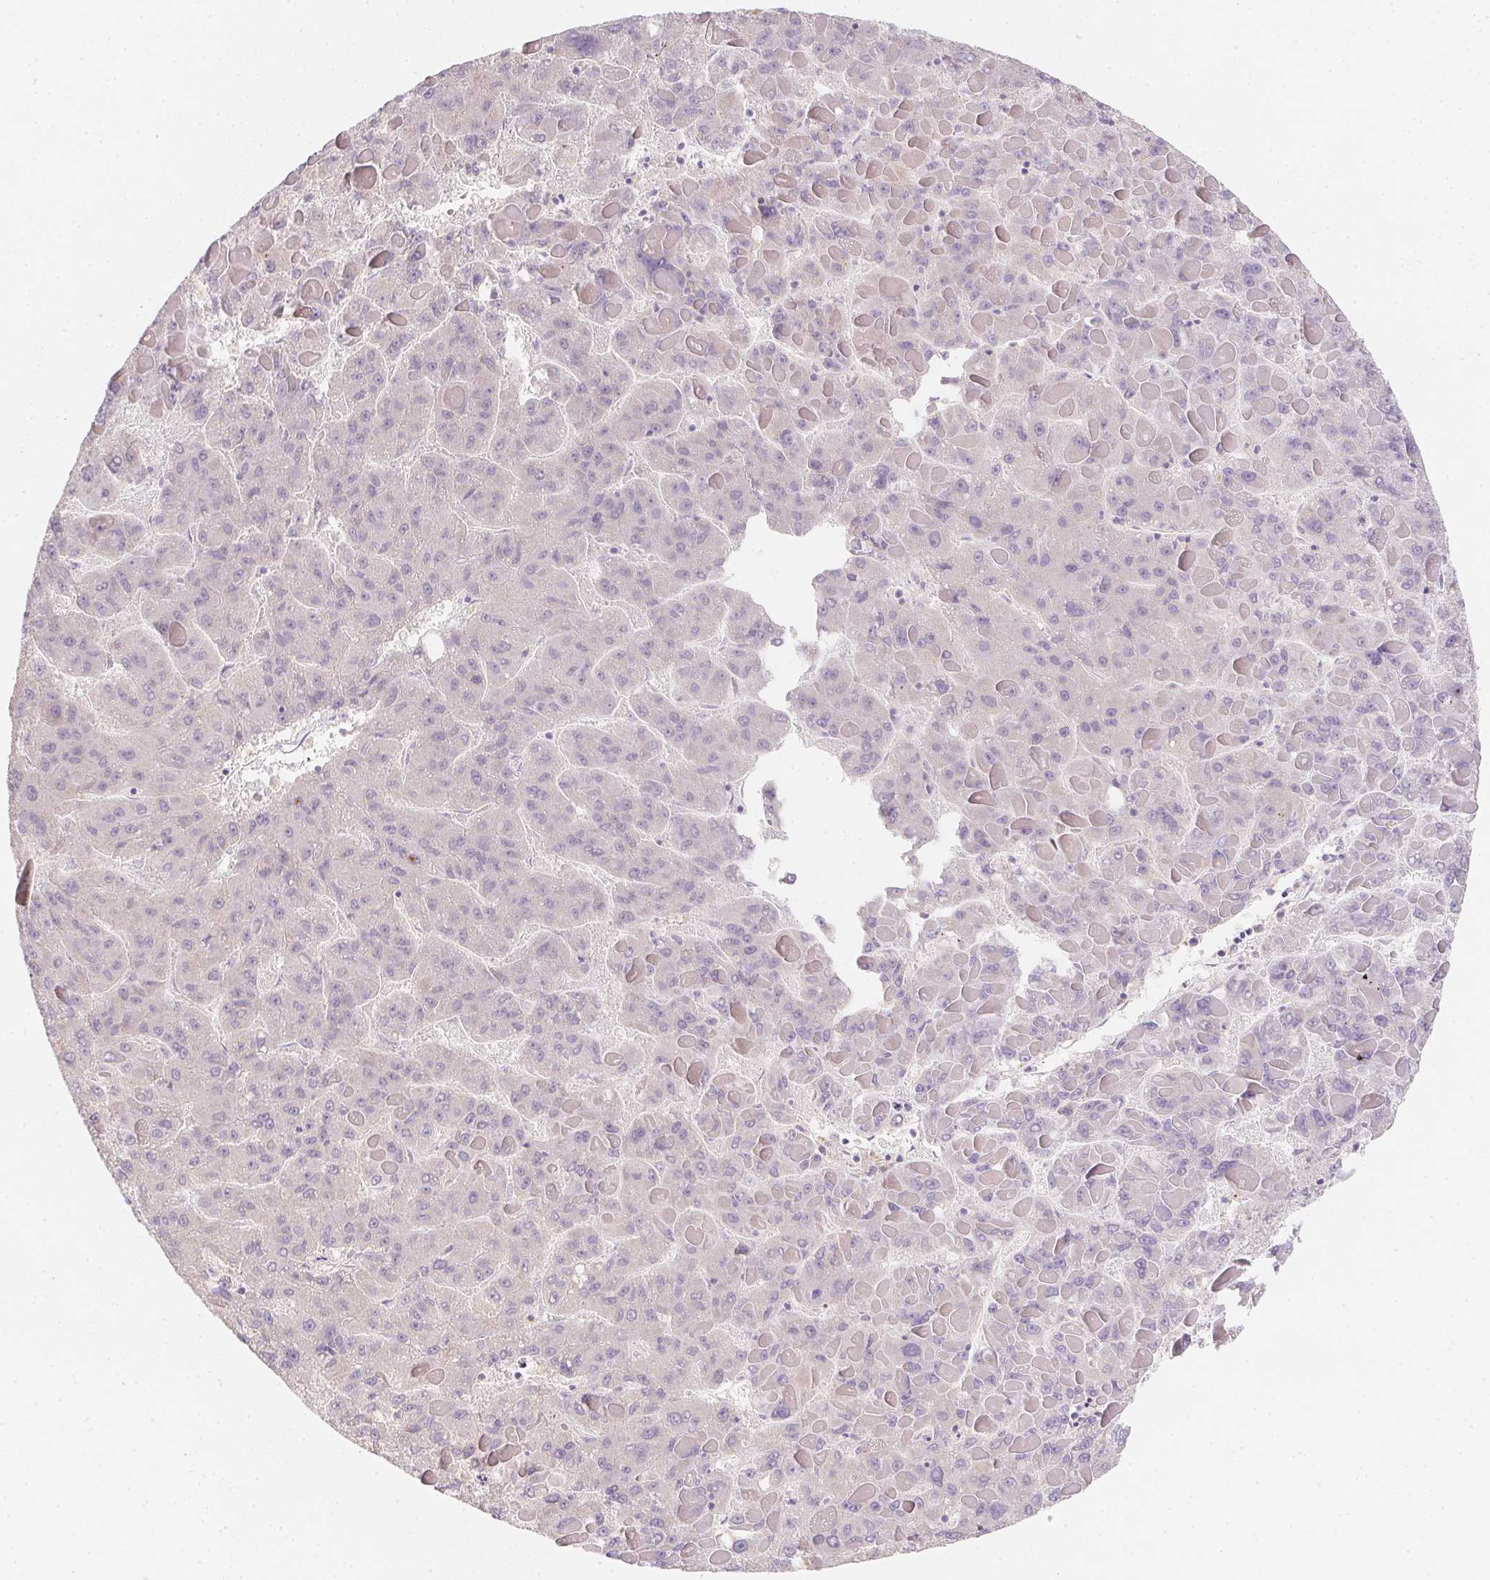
{"staining": {"intensity": "negative", "quantity": "none", "location": "none"}, "tissue": "liver cancer", "cell_type": "Tumor cells", "image_type": "cancer", "snomed": [{"axis": "morphology", "description": "Carcinoma, Hepatocellular, NOS"}, {"axis": "topography", "description": "Liver"}], "caption": "Immunohistochemistry (IHC) of human hepatocellular carcinoma (liver) displays no expression in tumor cells. The staining was performed using DAB to visualize the protein expression in brown, while the nuclei were stained in blue with hematoxylin (Magnification: 20x).", "gene": "SLC6A18", "patient": {"sex": "female", "age": 82}}